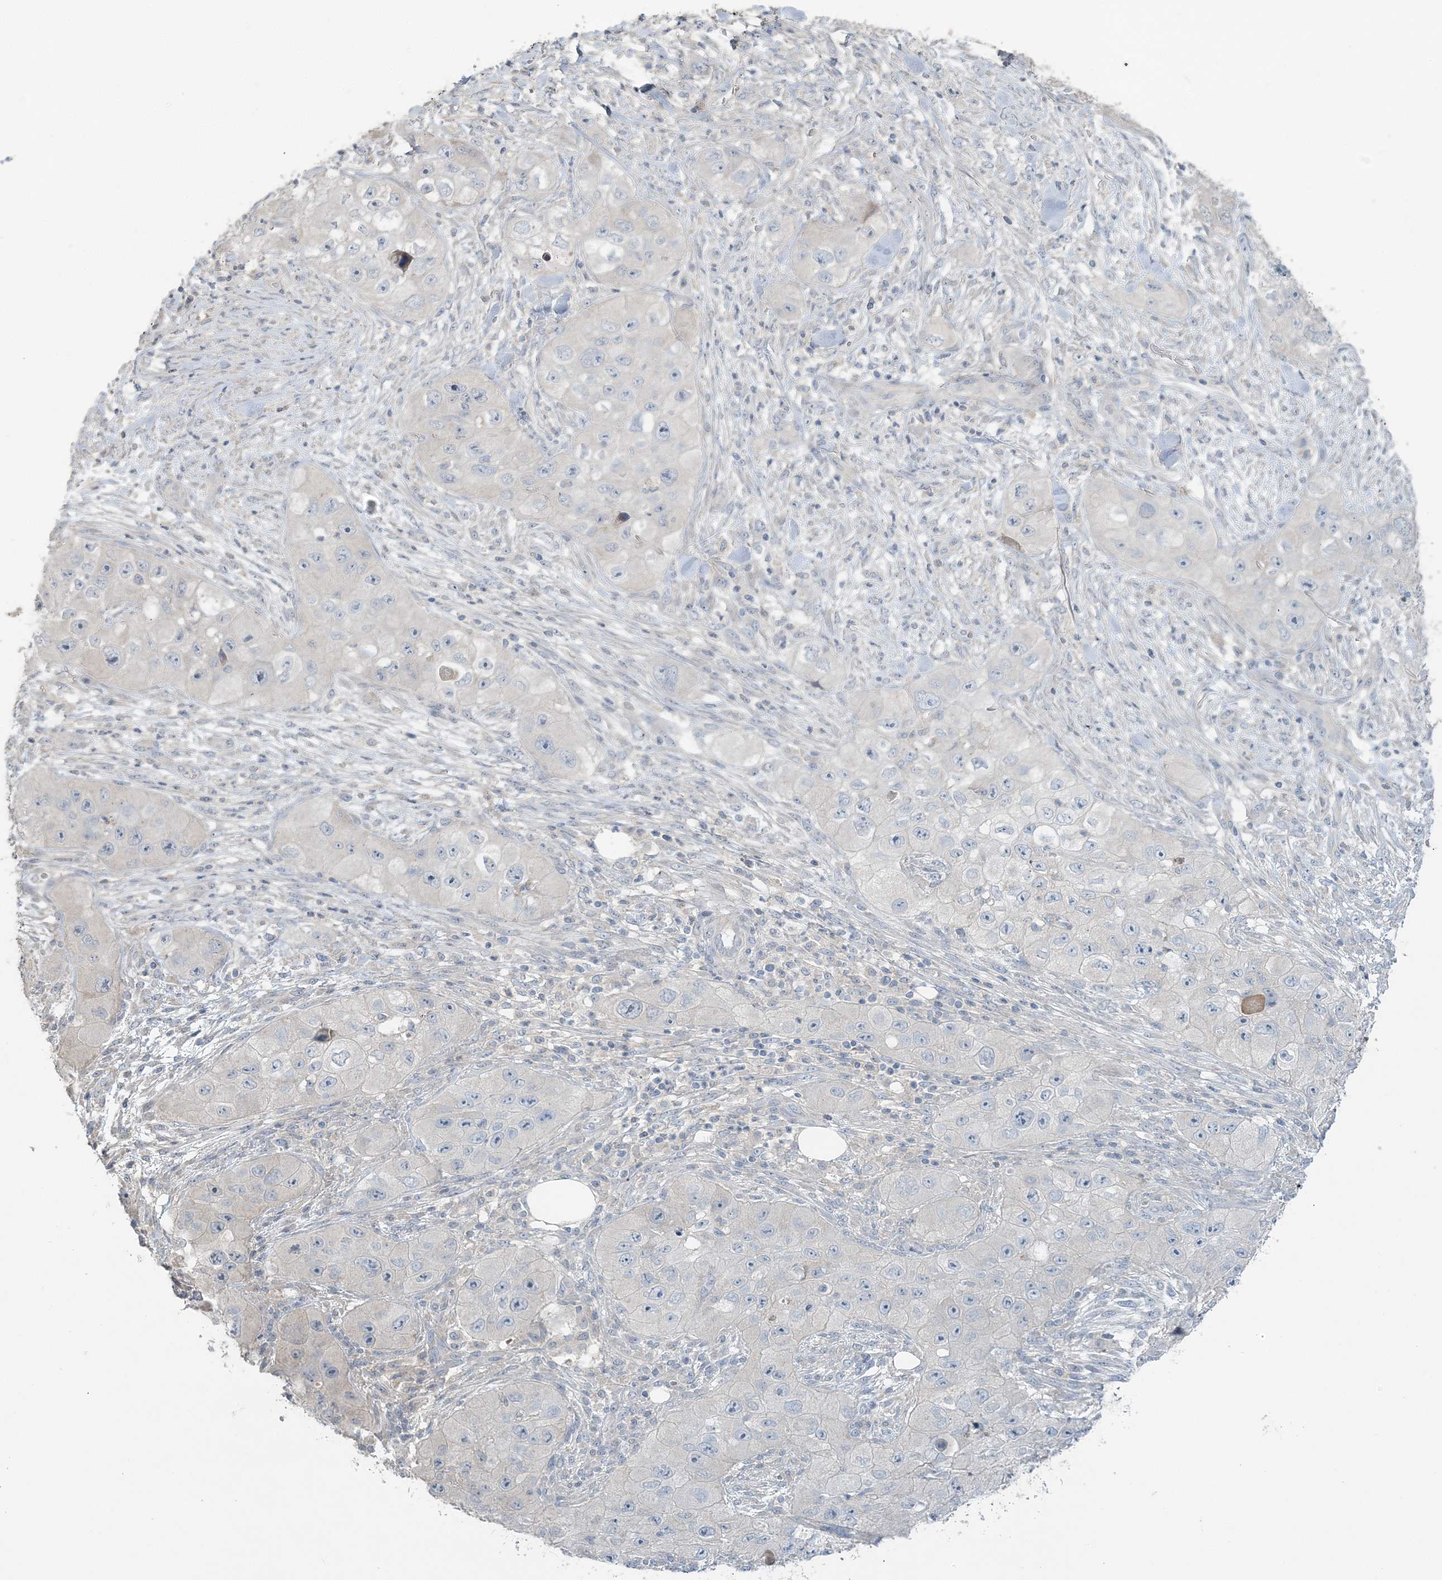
{"staining": {"intensity": "negative", "quantity": "none", "location": "none"}, "tissue": "skin cancer", "cell_type": "Tumor cells", "image_type": "cancer", "snomed": [{"axis": "morphology", "description": "Squamous cell carcinoma, NOS"}, {"axis": "topography", "description": "Skin"}, {"axis": "topography", "description": "Subcutis"}], "caption": "Tumor cells show no significant protein staining in skin squamous cell carcinoma.", "gene": "SLC4A10", "patient": {"sex": "male", "age": 73}}